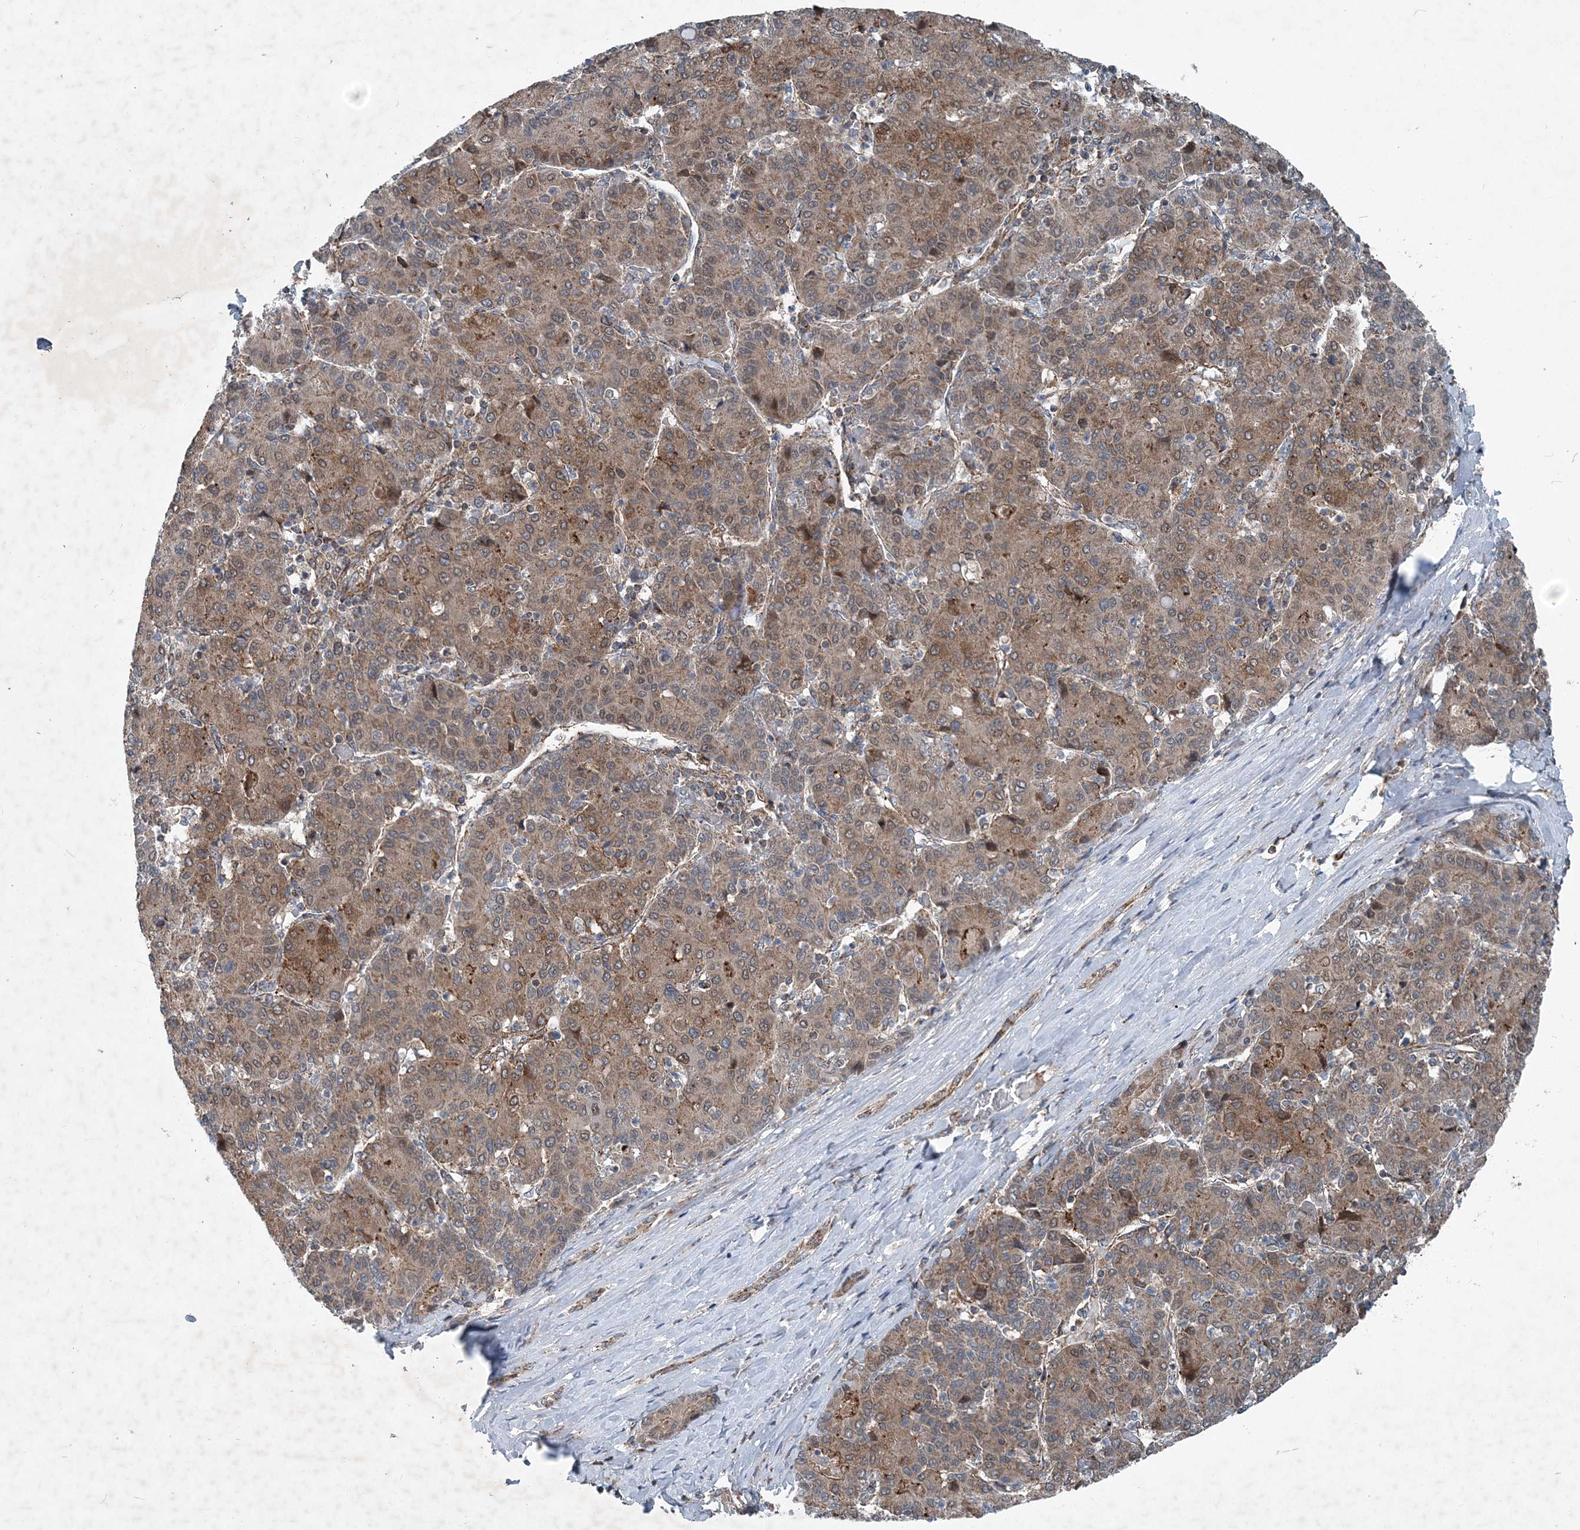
{"staining": {"intensity": "moderate", "quantity": ">75%", "location": "cytoplasmic/membranous"}, "tissue": "liver cancer", "cell_type": "Tumor cells", "image_type": "cancer", "snomed": [{"axis": "morphology", "description": "Carcinoma, Hepatocellular, NOS"}, {"axis": "topography", "description": "Liver"}], "caption": "Immunohistochemistry (DAB (3,3'-diaminobenzidine)) staining of liver cancer (hepatocellular carcinoma) displays moderate cytoplasmic/membranous protein staining in approximately >75% of tumor cells.", "gene": "NDUFA2", "patient": {"sex": "male", "age": 65}}